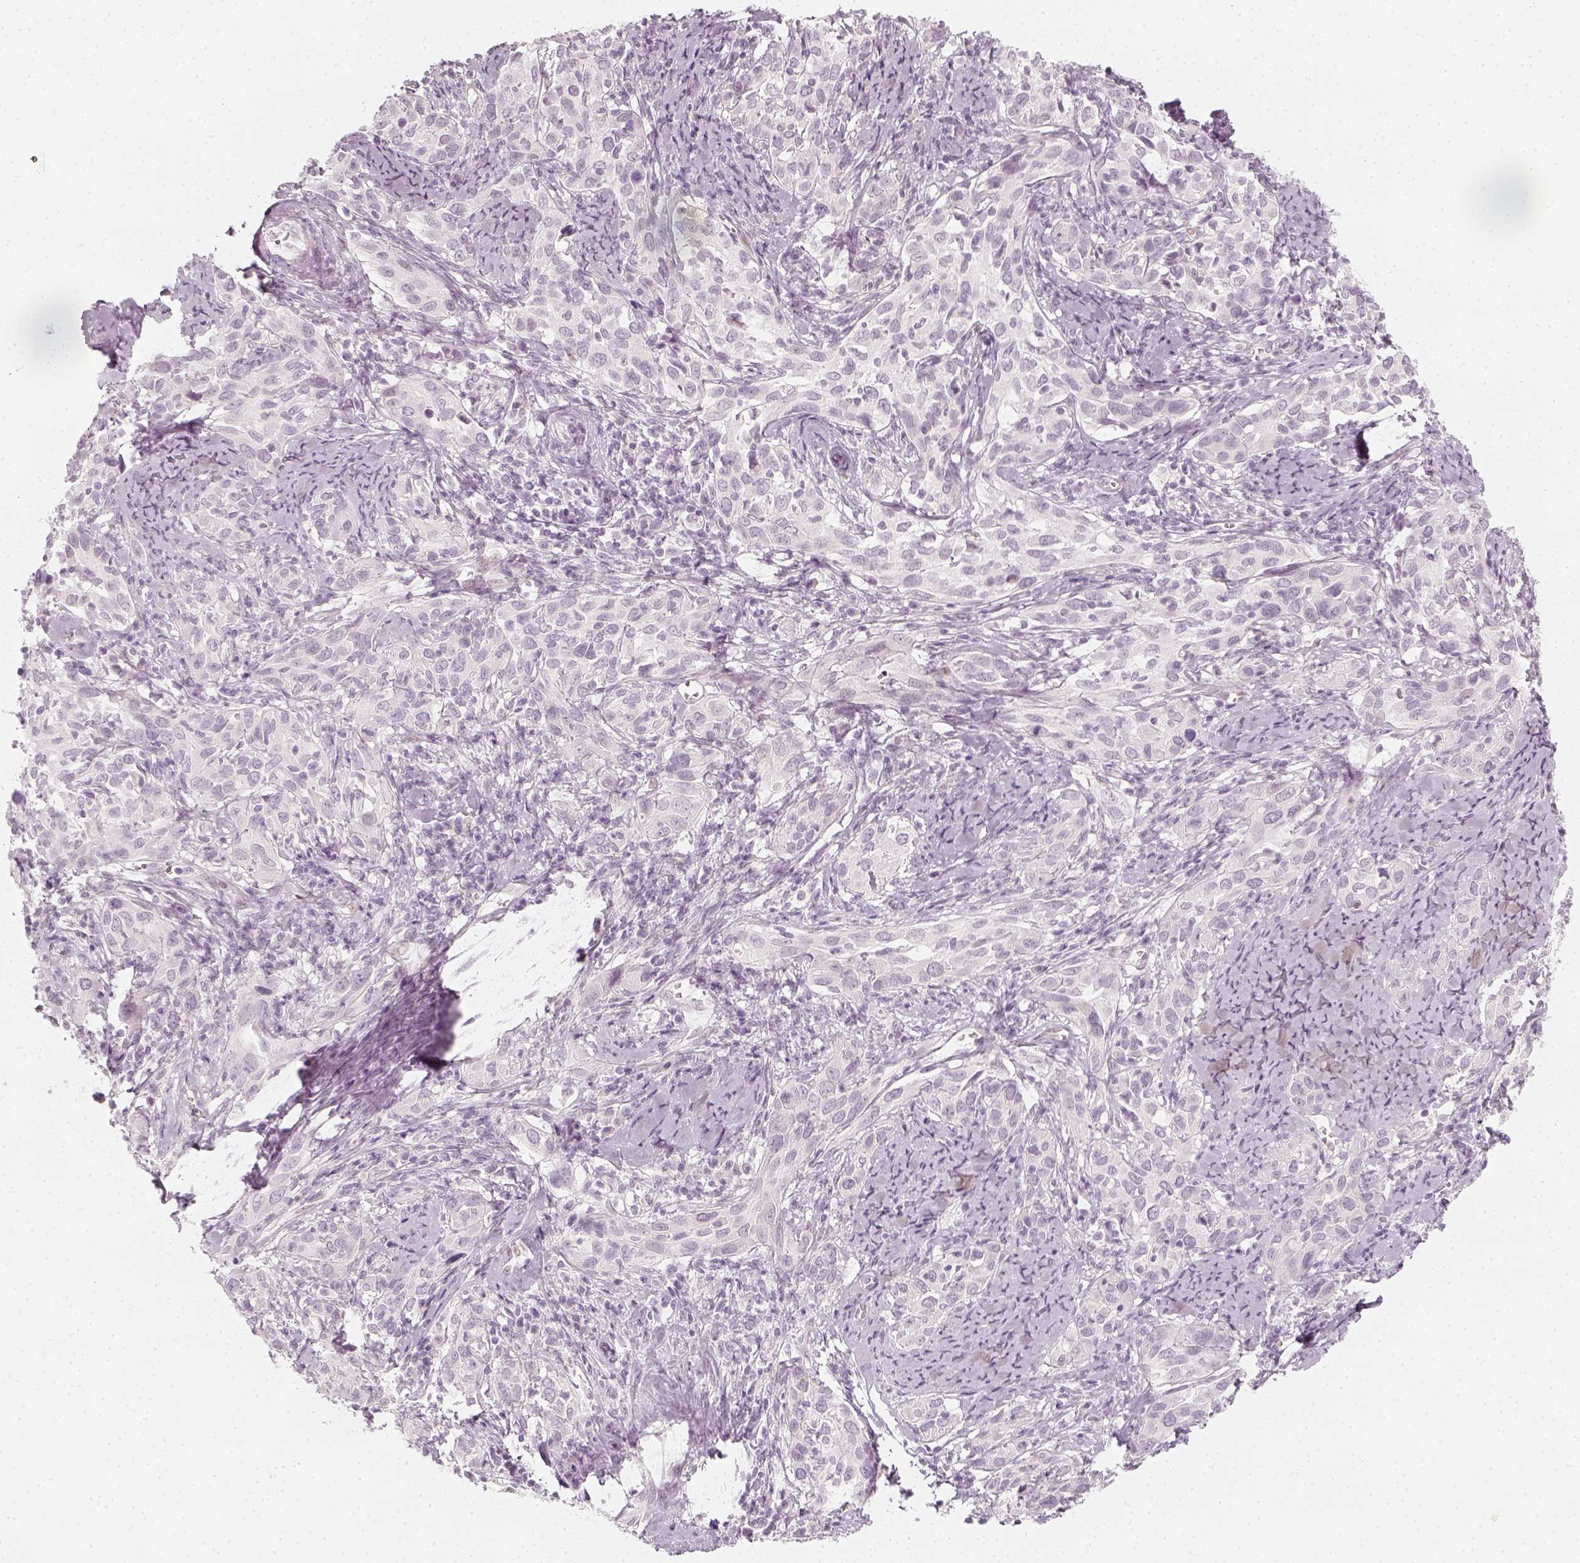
{"staining": {"intensity": "negative", "quantity": "none", "location": "none"}, "tissue": "cervical cancer", "cell_type": "Tumor cells", "image_type": "cancer", "snomed": [{"axis": "morphology", "description": "Squamous cell carcinoma, NOS"}, {"axis": "topography", "description": "Cervix"}], "caption": "Immunohistochemistry (IHC) of cervical squamous cell carcinoma reveals no positivity in tumor cells. (Brightfield microscopy of DAB (3,3'-diaminobenzidine) immunohistochemistry at high magnification).", "gene": "KRTAP2-1", "patient": {"sex": "female", "age": 51}}